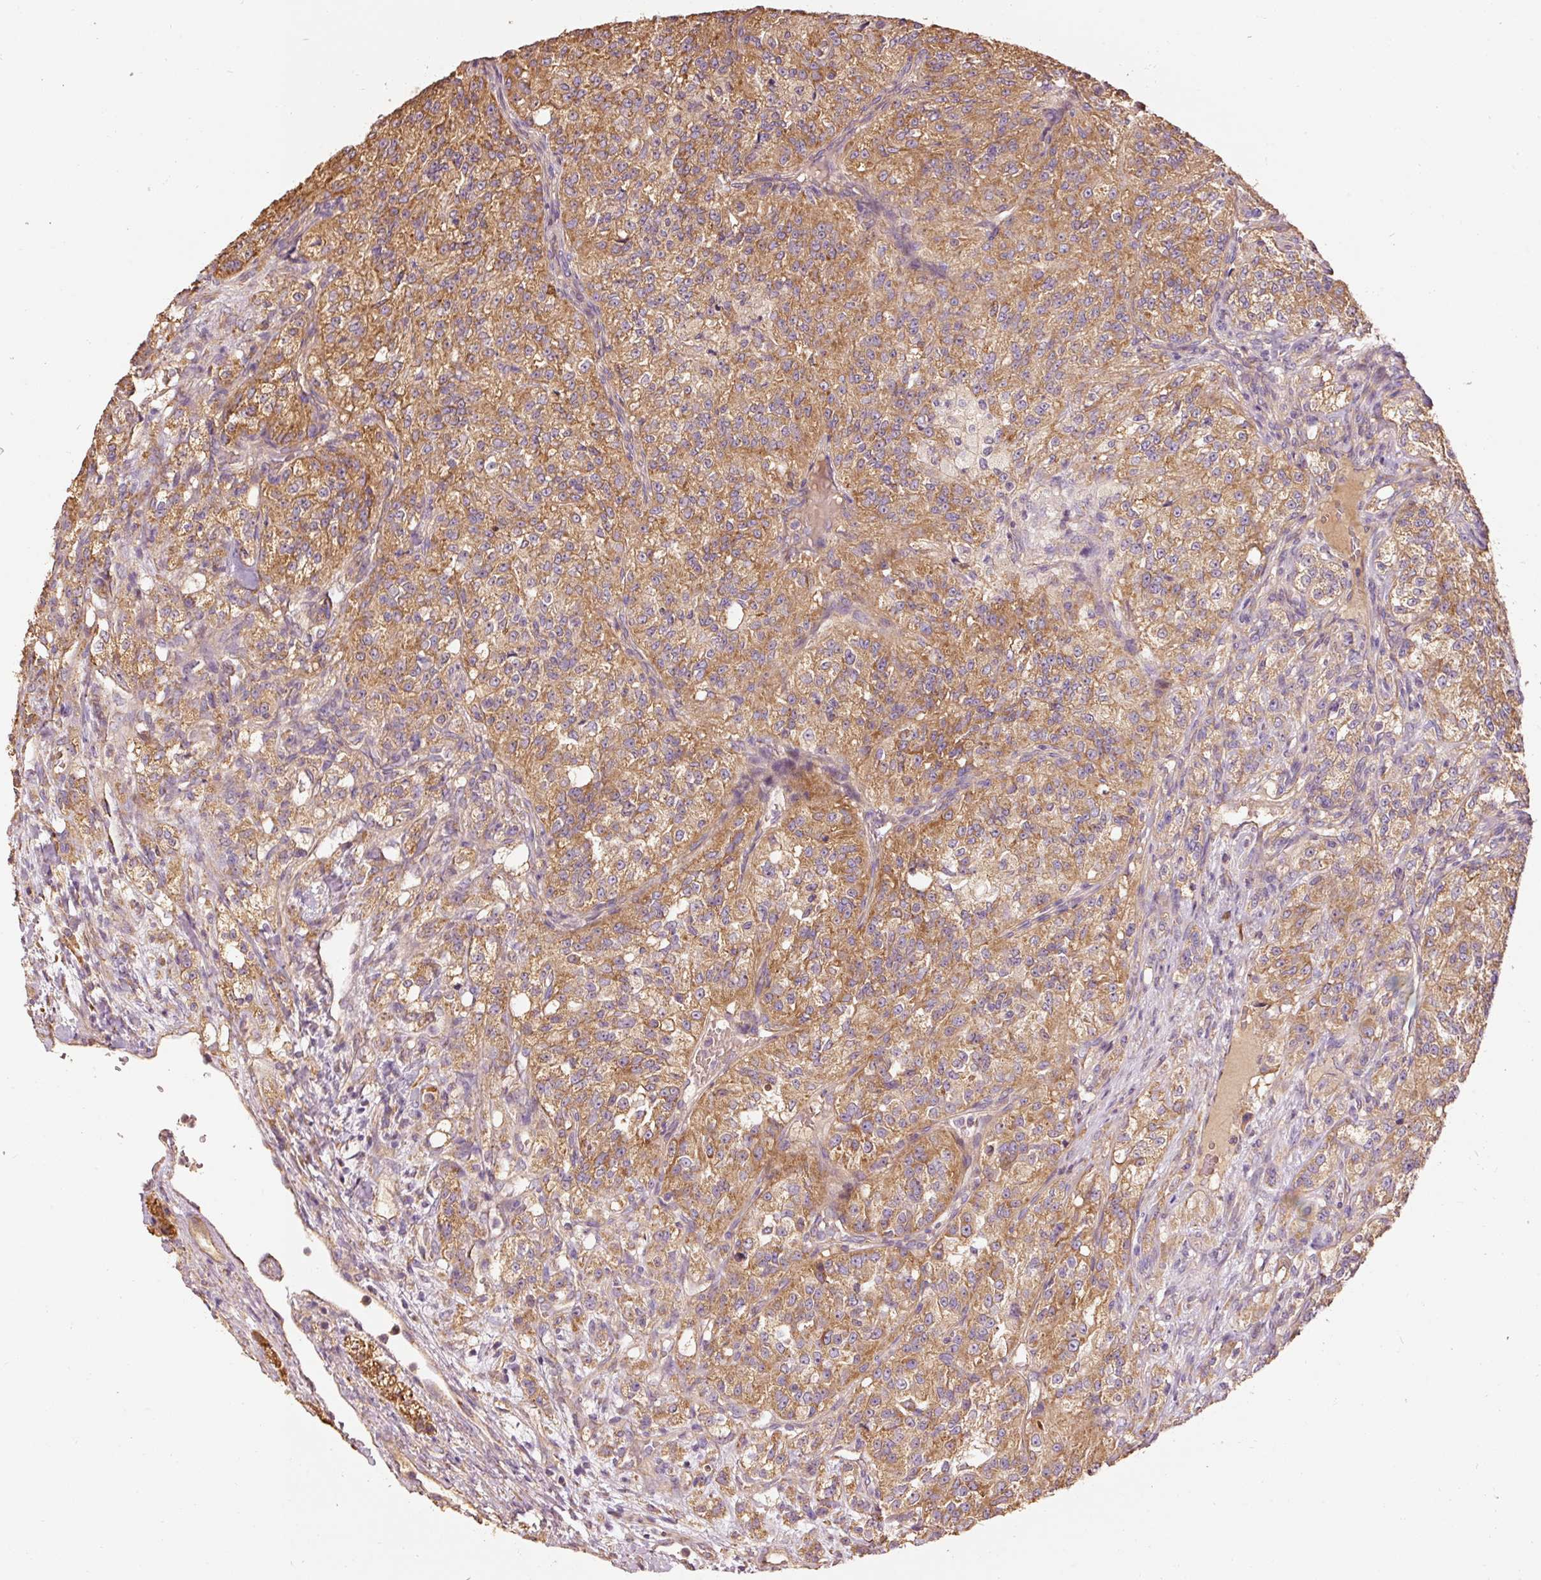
{"staining": {"intensity": "moderate", "quantity": ">75%", "location": "cytoplasmic/membranous"}, "tissue": "renal cancer", "cell_type": "Tumor cells", "image_type": "cancer", "snomed": [{"axis": "morphology", "description": "Adenocarcinoma, NOS"}, {"axis": "topography", "description": "Kidney"}], "caption": "Protein expression analysis of human renal cancer (adenocarcinoma) reveals moderate cytoplasmic/membranous staining in approximately >75% of tumor cells.", "gene": "EFHC1", "patient": {"sex": "female", "age": 63}}